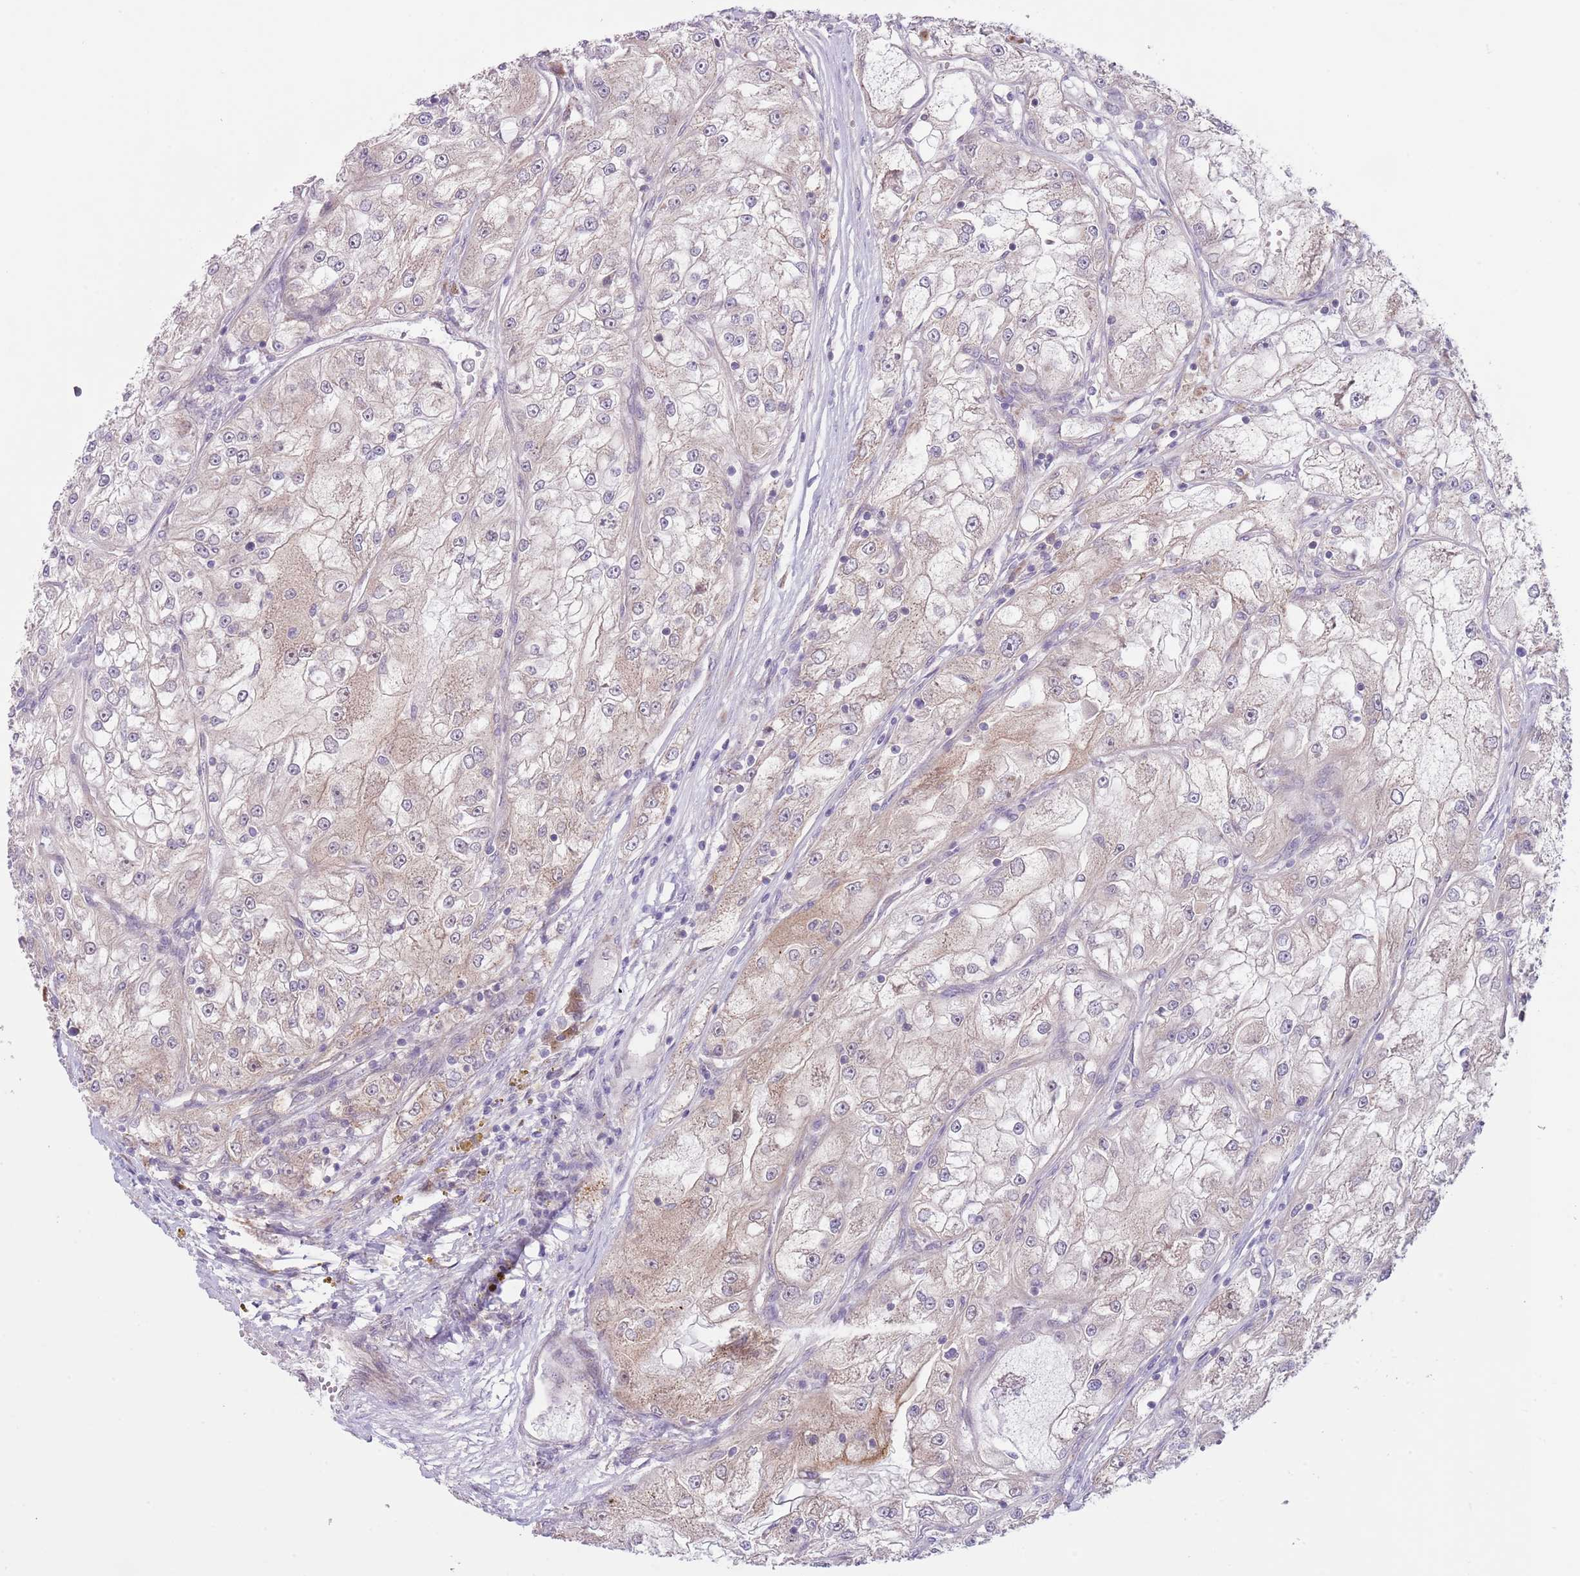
{"staining": {"intensity": "negative", "quantity": "none", "location": "none"}, "tissue": "renal cancer", "cell_type": "Tumor cells", "image_type": "cancer", "snomed": [{"axis": "morphology", "description": "Adenocarcinoma, NOS"}, {"axis": "topography", "description": "Kidney"}], "caption": "The image exhibits no significant positivity in tumor cells of renal adenocarcinoma.", "gene": "COPE", "patient": {"sex": "female", "age": 72}}